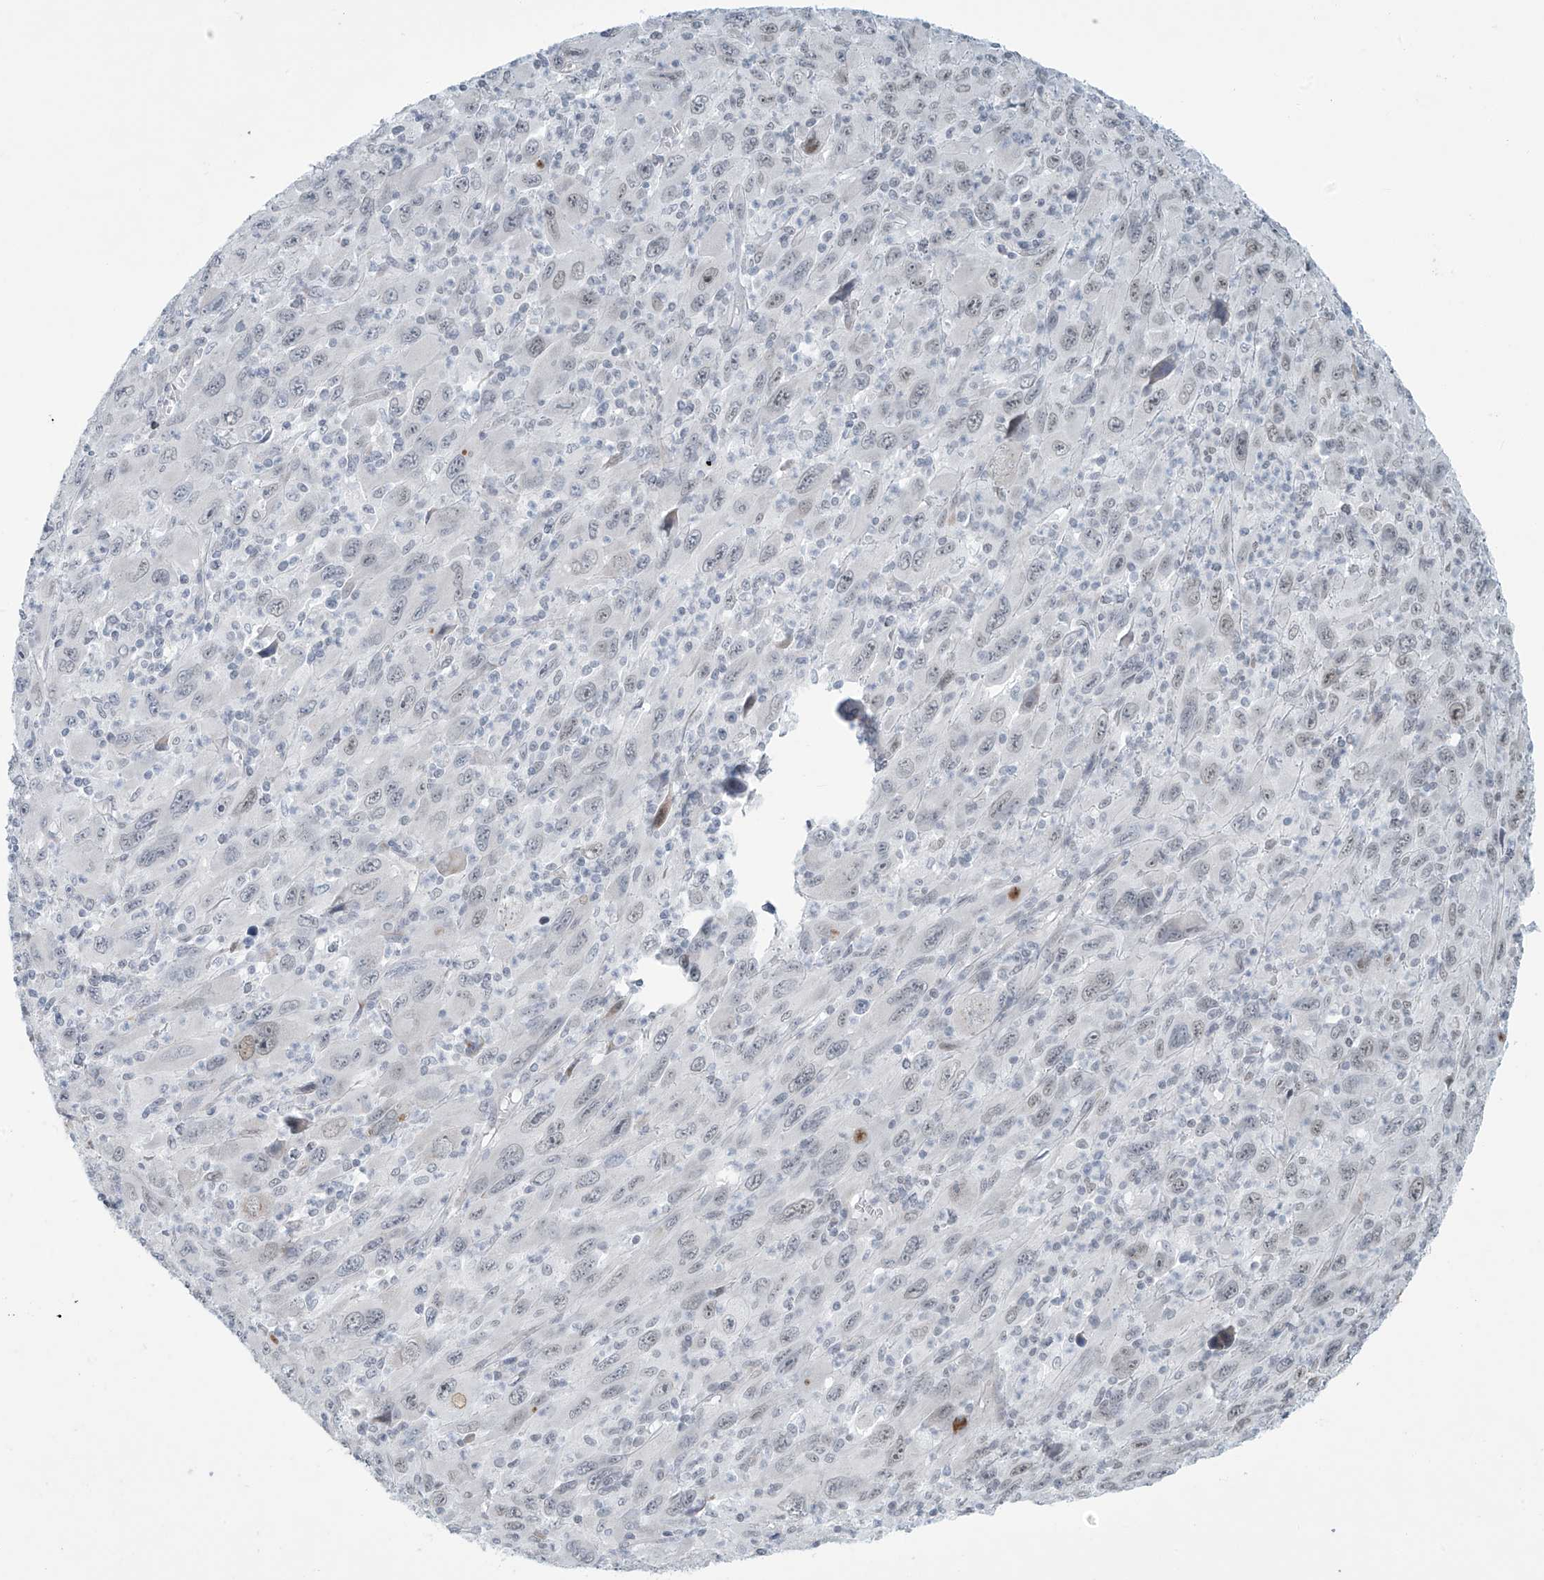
{"staining": {"intensity": "weak", "quantity": "<25%", "location": "nuclear"}, "tissue": "melanoma", "cell_type": "Tumor cells", "image_type": "cancer", "snomed": [{"axis": "morphology", "description": "Malignant melanoma, Metastatic site"}, {"axis": "topography", "description": "Skin"}], "caption": "A histopathology image of human malignant melanoma (metastatic site) is negative for staining in tumor cells.", "gene": "SARNP", "patient": {"sex": "female", "age": 56}}